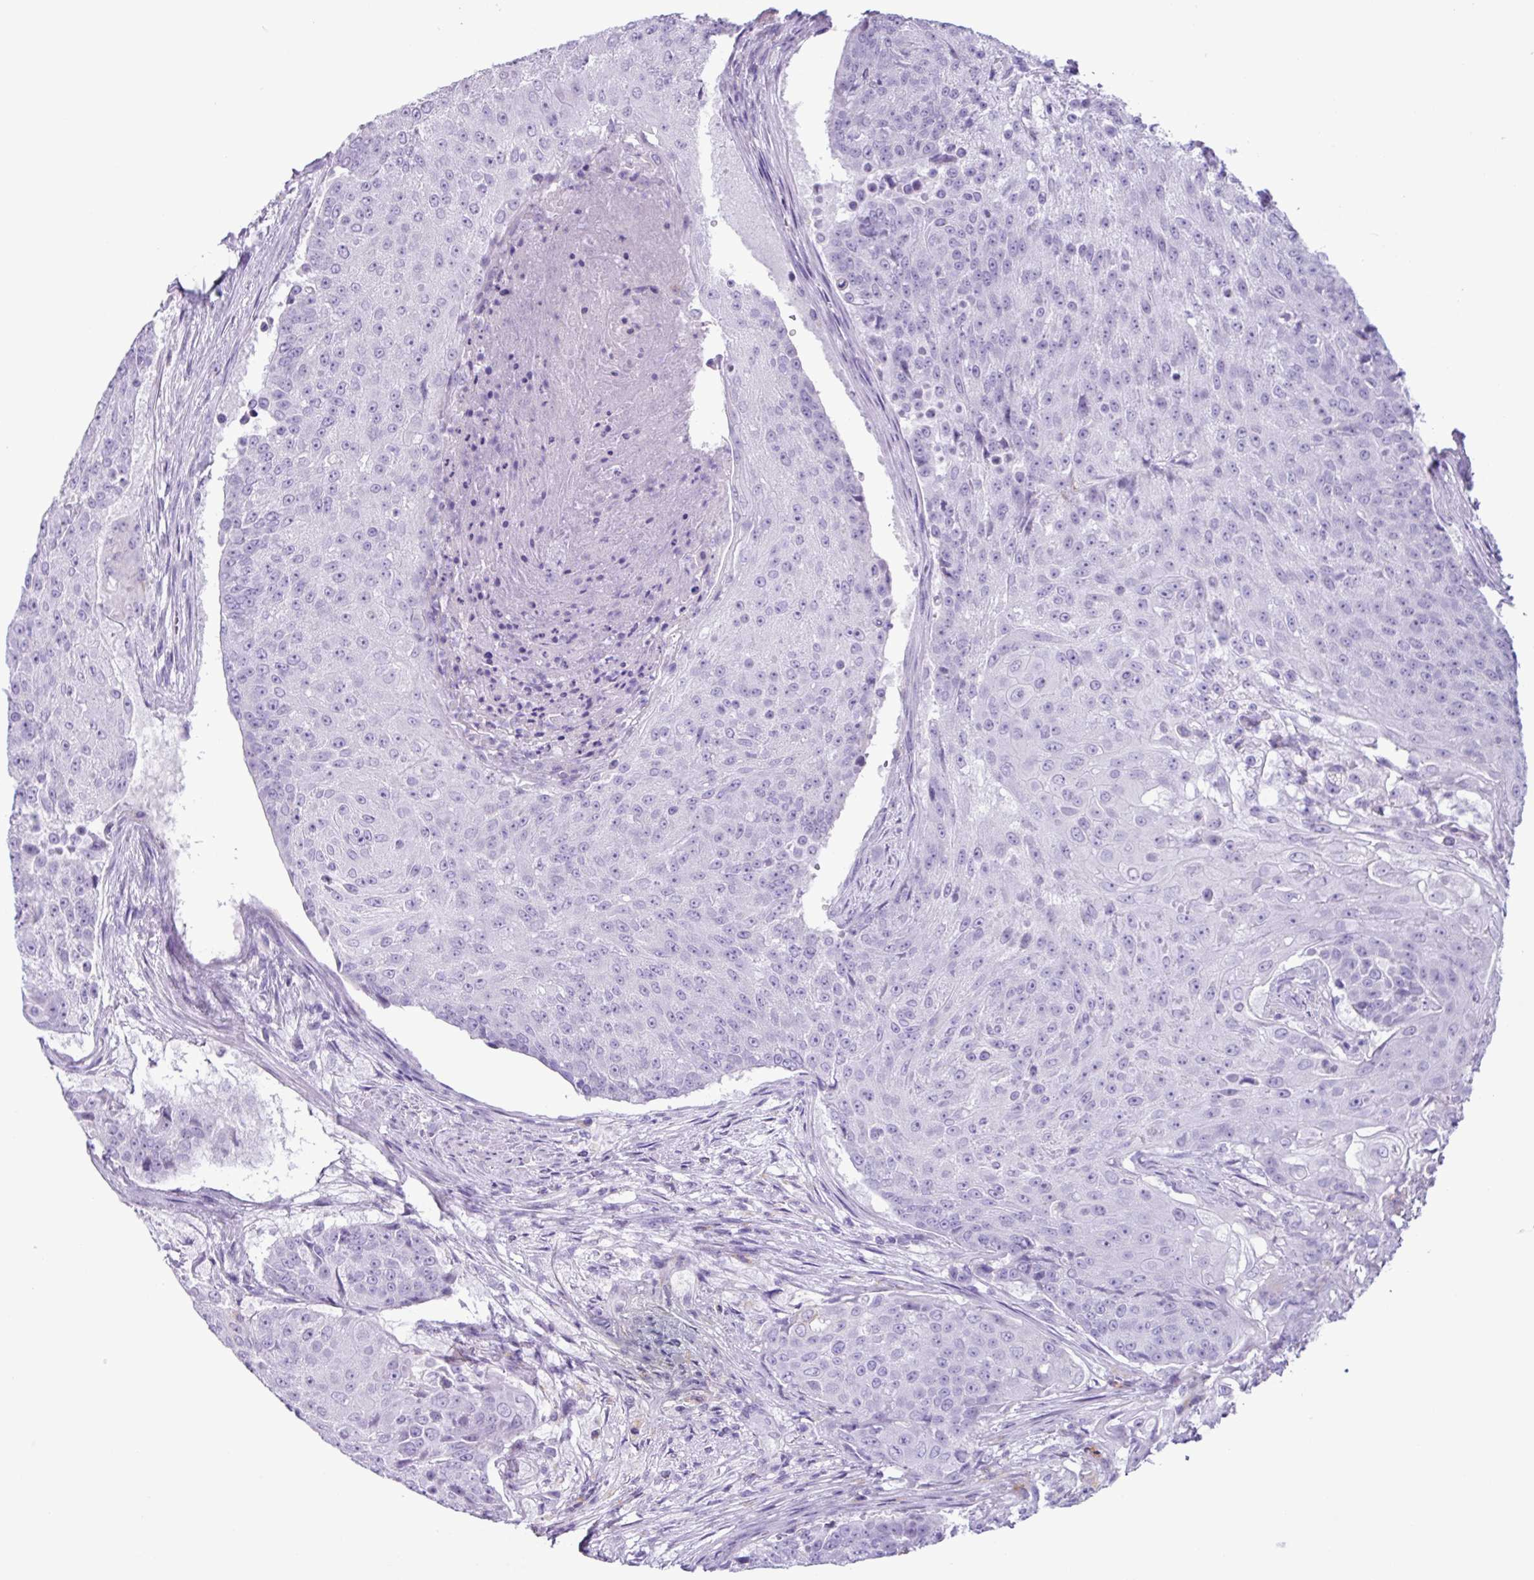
{"staining": {"intensity": "negative", "quantity": "none", "location": "none"}, "tissue": "urothelial cancer", "cell_type": "Tumor cells", "image_type": "cancer", "snomed": [{"axis": "morphology", "description": "Urothelial carcinoma, High grade"}, {"axis": "topography", "description": "Urinary bladder"}], "caption": "Protein analysis of urothelial cancer demonstrates no significant staining in tumor cells. The staining was performed using DAB to visualize the protein expression in brown, while the nuclei were stained in blue with hematoxylin (Magnification: 20x).", "gene": "AGO3", "patient": {"sex": "female", "age": 63}}